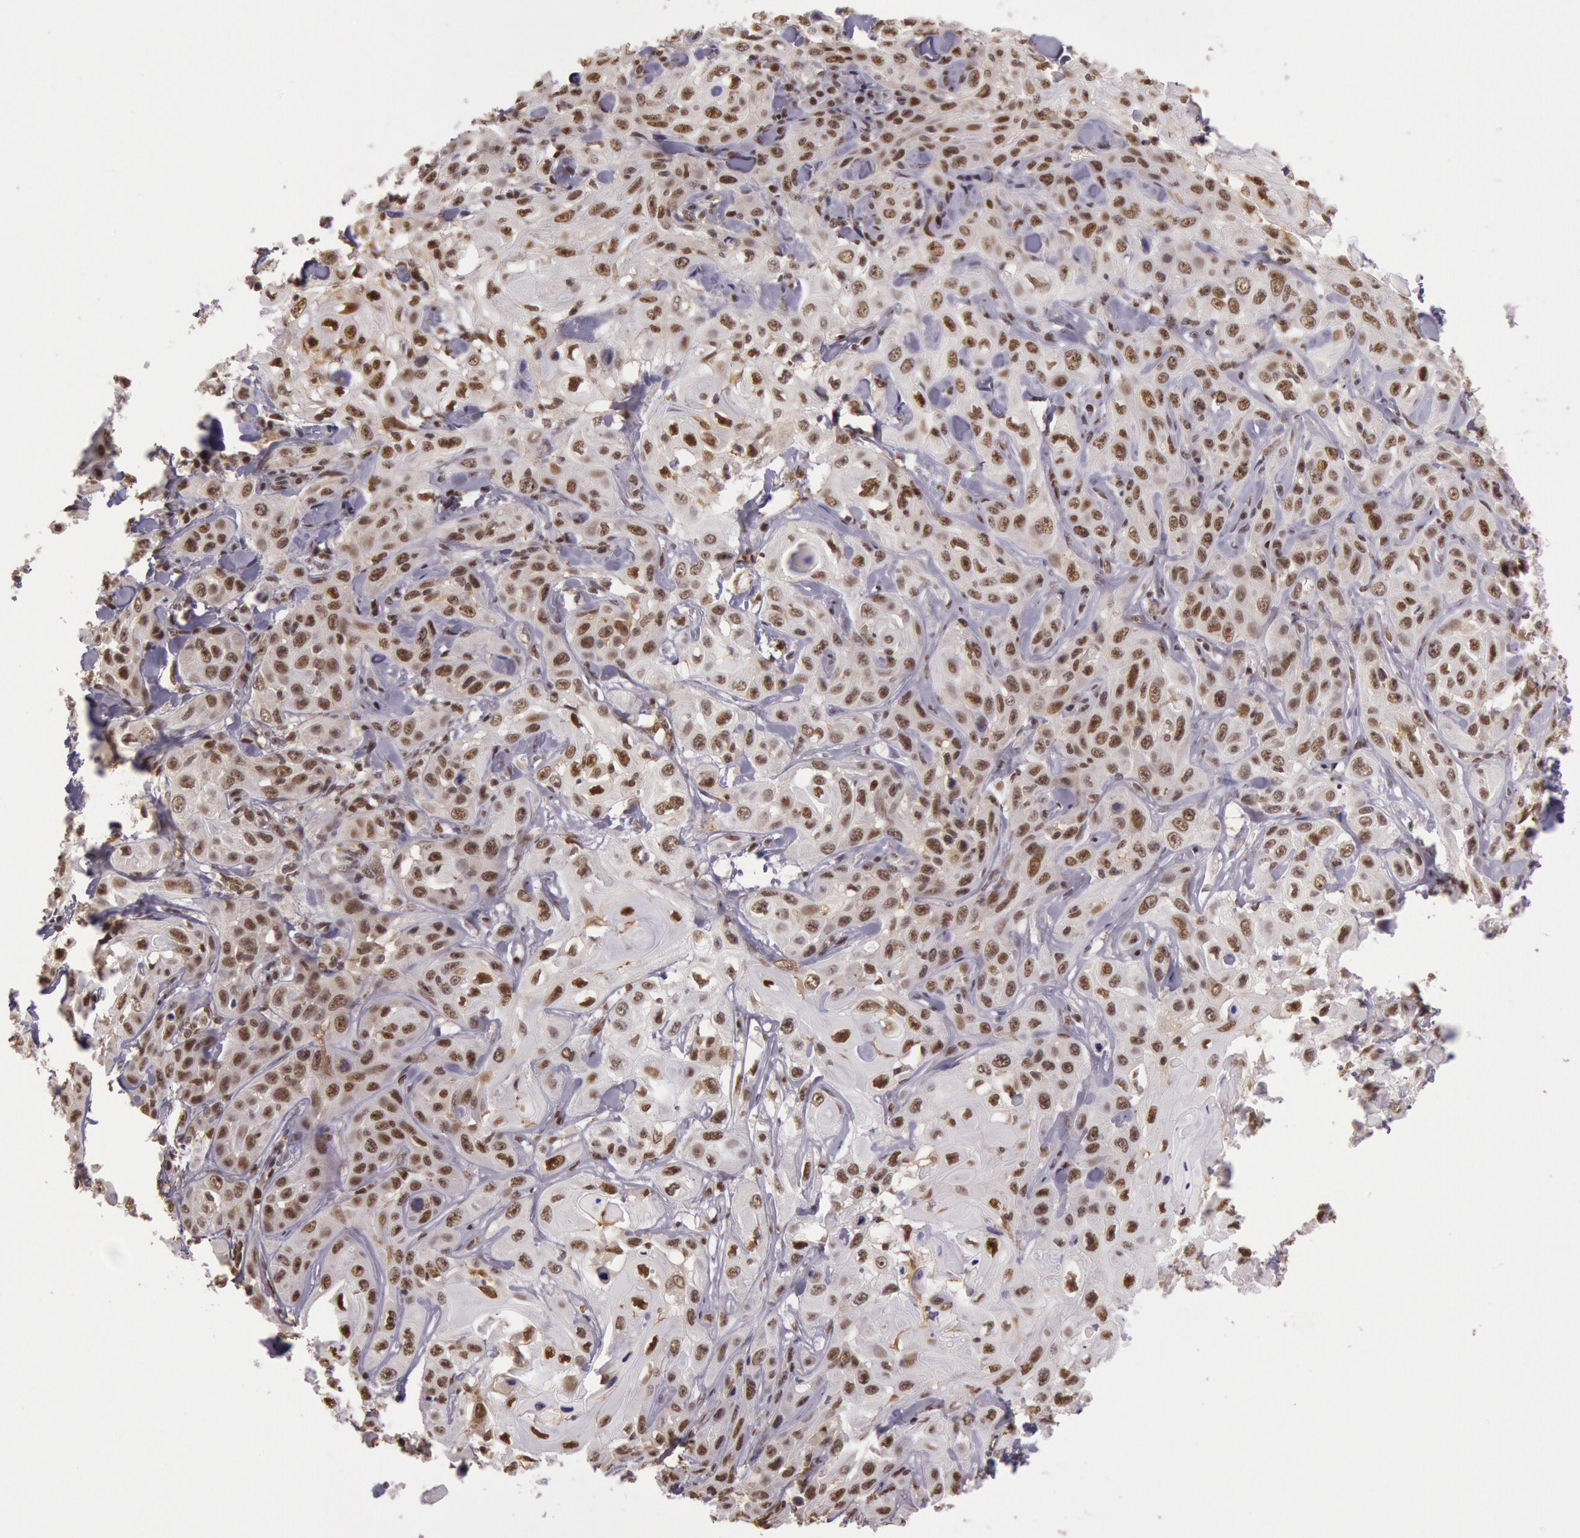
{"staining": {"intensity": "moderate", "quantity": ">75%", "location": "nuclear"}, "tissue": "skin cancer", "cell_type": "Tumor cells", "image_type": "cancer", "snomed": [{"axis": "morphology", "description": "Squamous cell carcinoma, NOS"}, {"axis": "topography", "description": "Skin"}], "caption": "IHC image of skin squamous cell carcinoma stained for a protein (brown), which reveals medium levels of moderate nuclear positivity in approximately >75% of tumor cells.", "gene": "ESS2", "patient": {"sex": "male", "age": 84}}